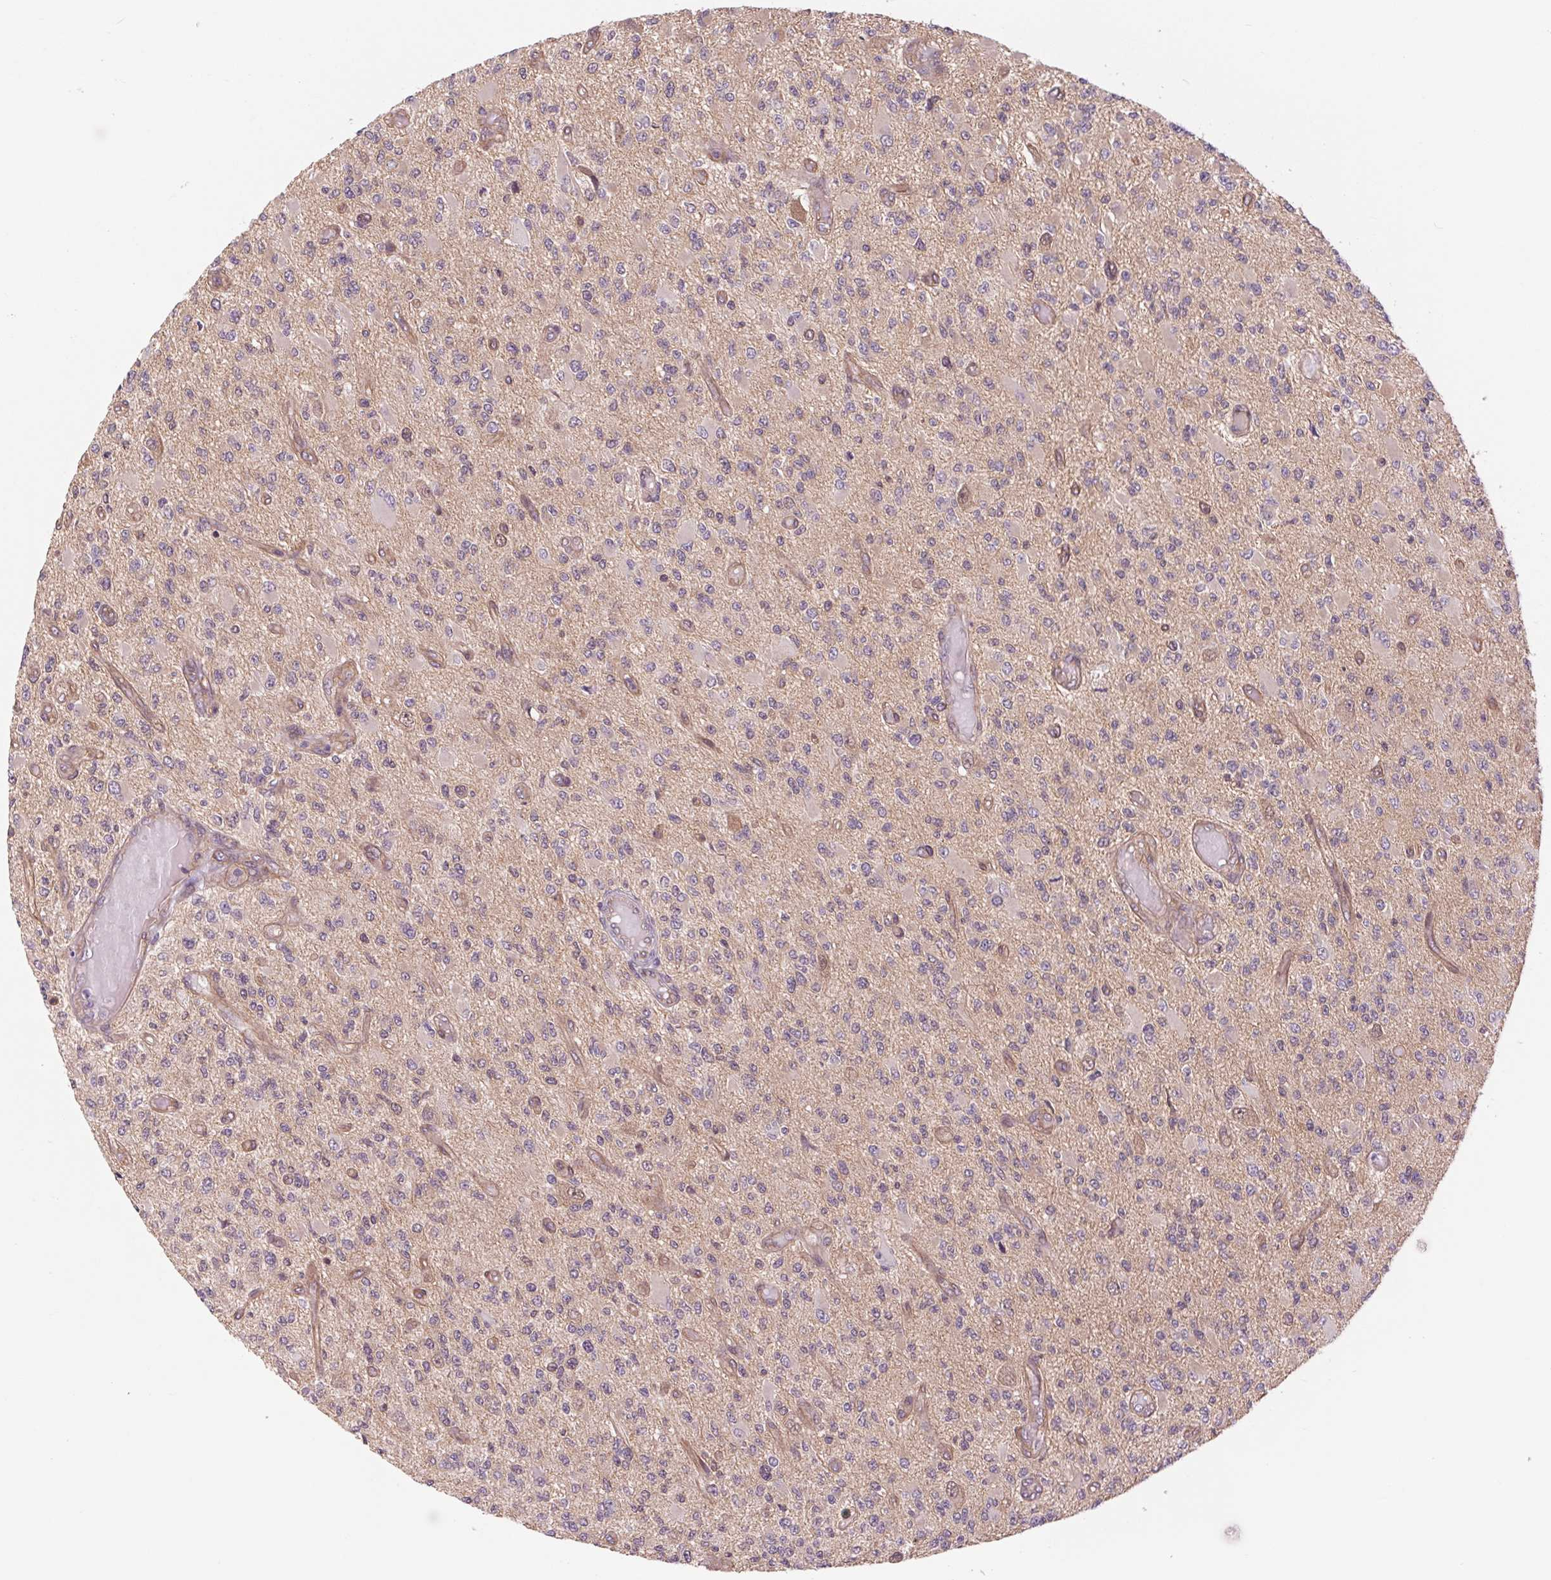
{"staining": {"intensity": "negative", "quantity": "none", "location": "none"}, "tissue": "glioma", "cell_type": "Tumor cells", "image_type": "cancer", "snomed": [{"axis": "morphology", "description": "Glioma, malignant, High grade"}, {"axis": "topography", "description": "Brain"}], "caption": "There is no significant positivity in tumor cells of malignant high-grade glioma.", "gene": "SH3RF2", "patient": {"sex": "female", "age": 63}}